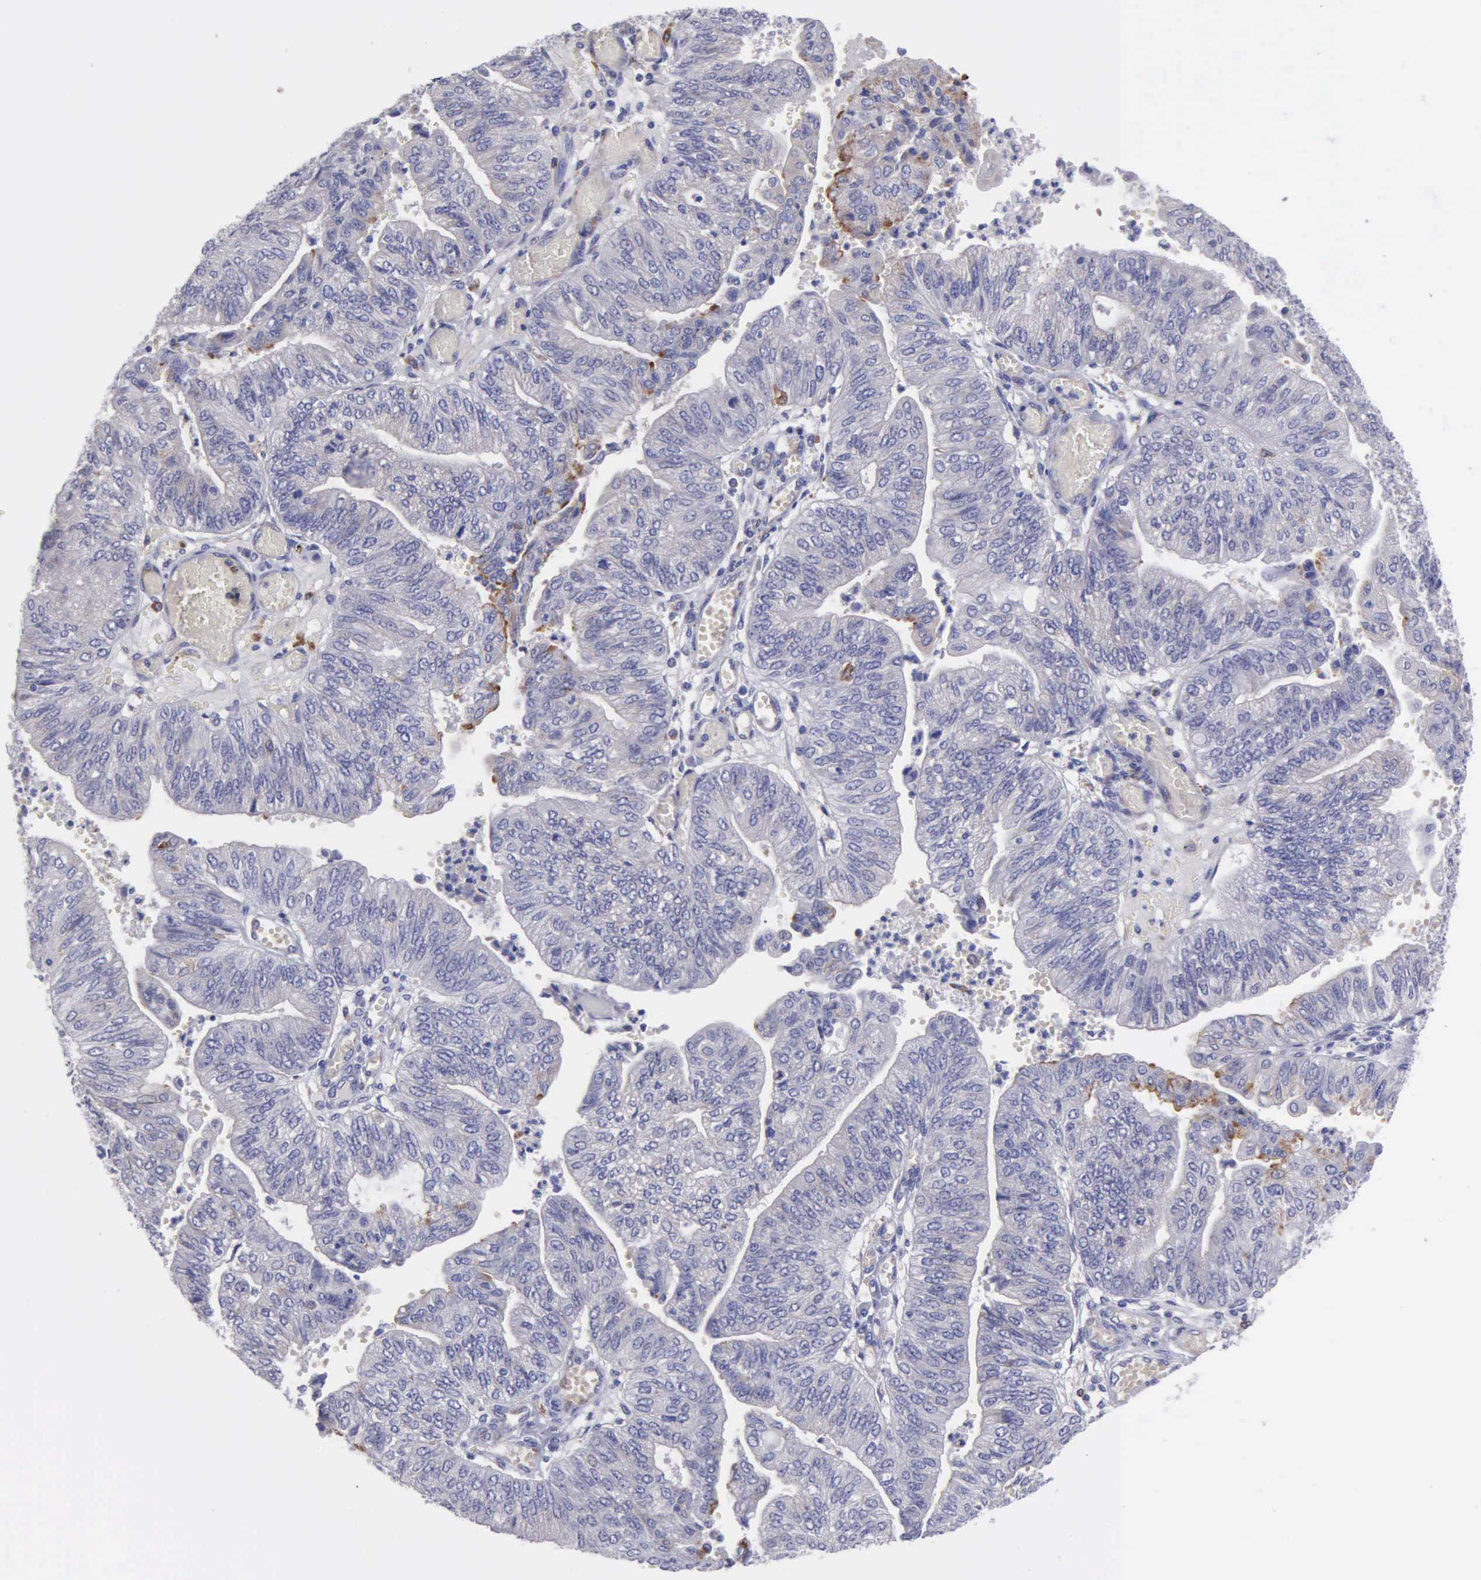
{"staining": {"intensity": "negative", "quantity": "none", "location": "none"}, "tissue": "endometrial cancer", "cell_type": "Tumor cells", "image_type": "cancer", "snomed": [{"axis": "morphology", "description": "Adenocarcinoma, NOS"}, {"axis": "topography", "description": "Endometrium"}], "caption": "DAB (3,3'-diaminobenzidine) immunohistochemical staining of adenocarcinoma (endometrial) exhibits no significant staining in tumor cells. (DAB IHC, high magnification).", "gene": "TYRP1", "patient": {"sex": "female", "age": 59}}